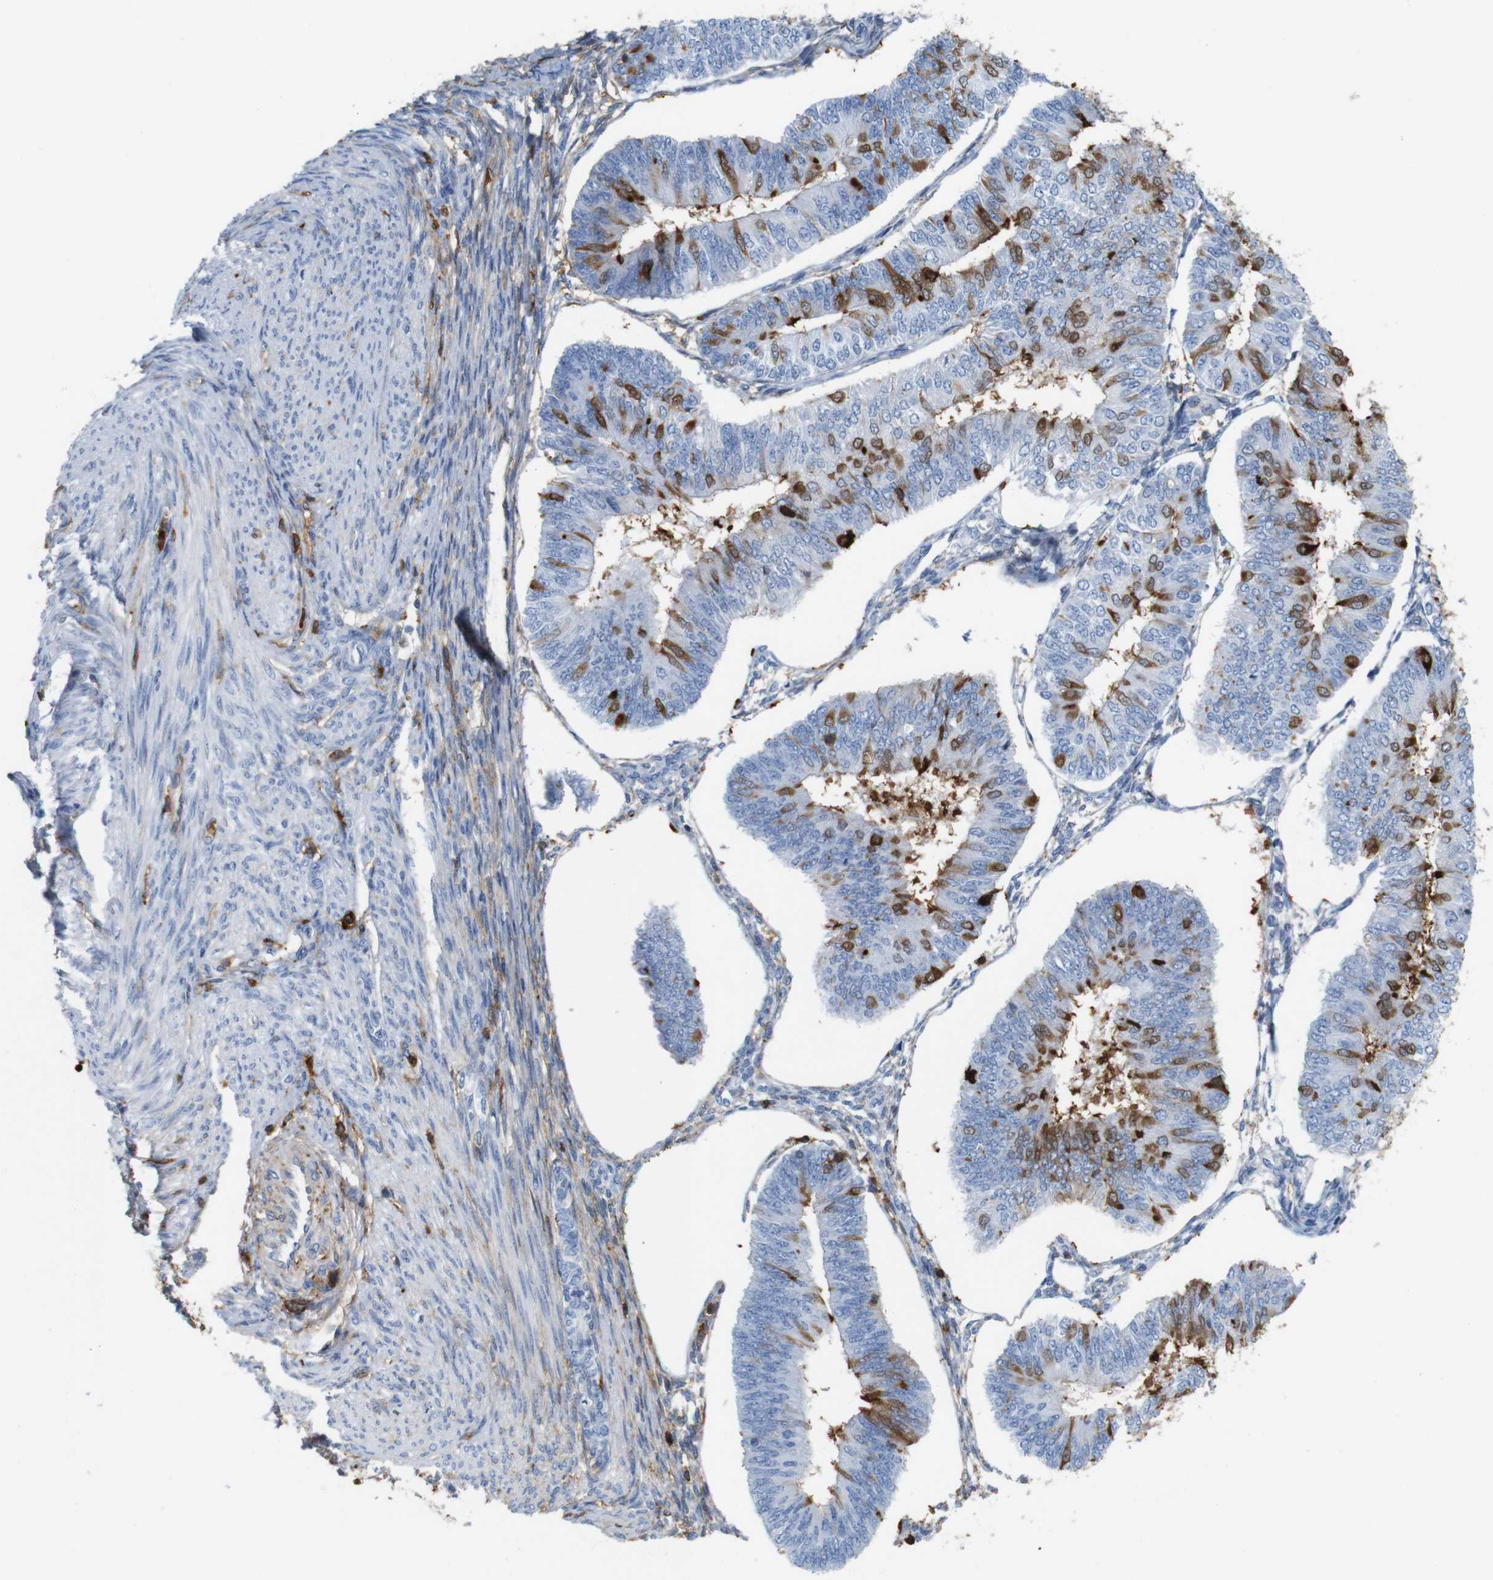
{"staining": {"intensity": "moderate", "quantity": "<25%", "location": "cytoplasmic/membranous,nuclear"}, "tissue": "endometrial cancer", "cell_type": "Tumor cells", "image_type": "cancer", "snomed": [{"axis": "morphology", "description": "Adenocarcinoma, NOS"}, {"axis": "topography", "description": "Endometrium"}], "caption": "Protein expression analysis of endometrial cancer (adenocarcinoma) reveals moderate cytoplasmic/membranous and nuclear staining in about <25% of tumor cells.", "gene": "ANXA1", "patient": {"sex": "female", "age": 58}}